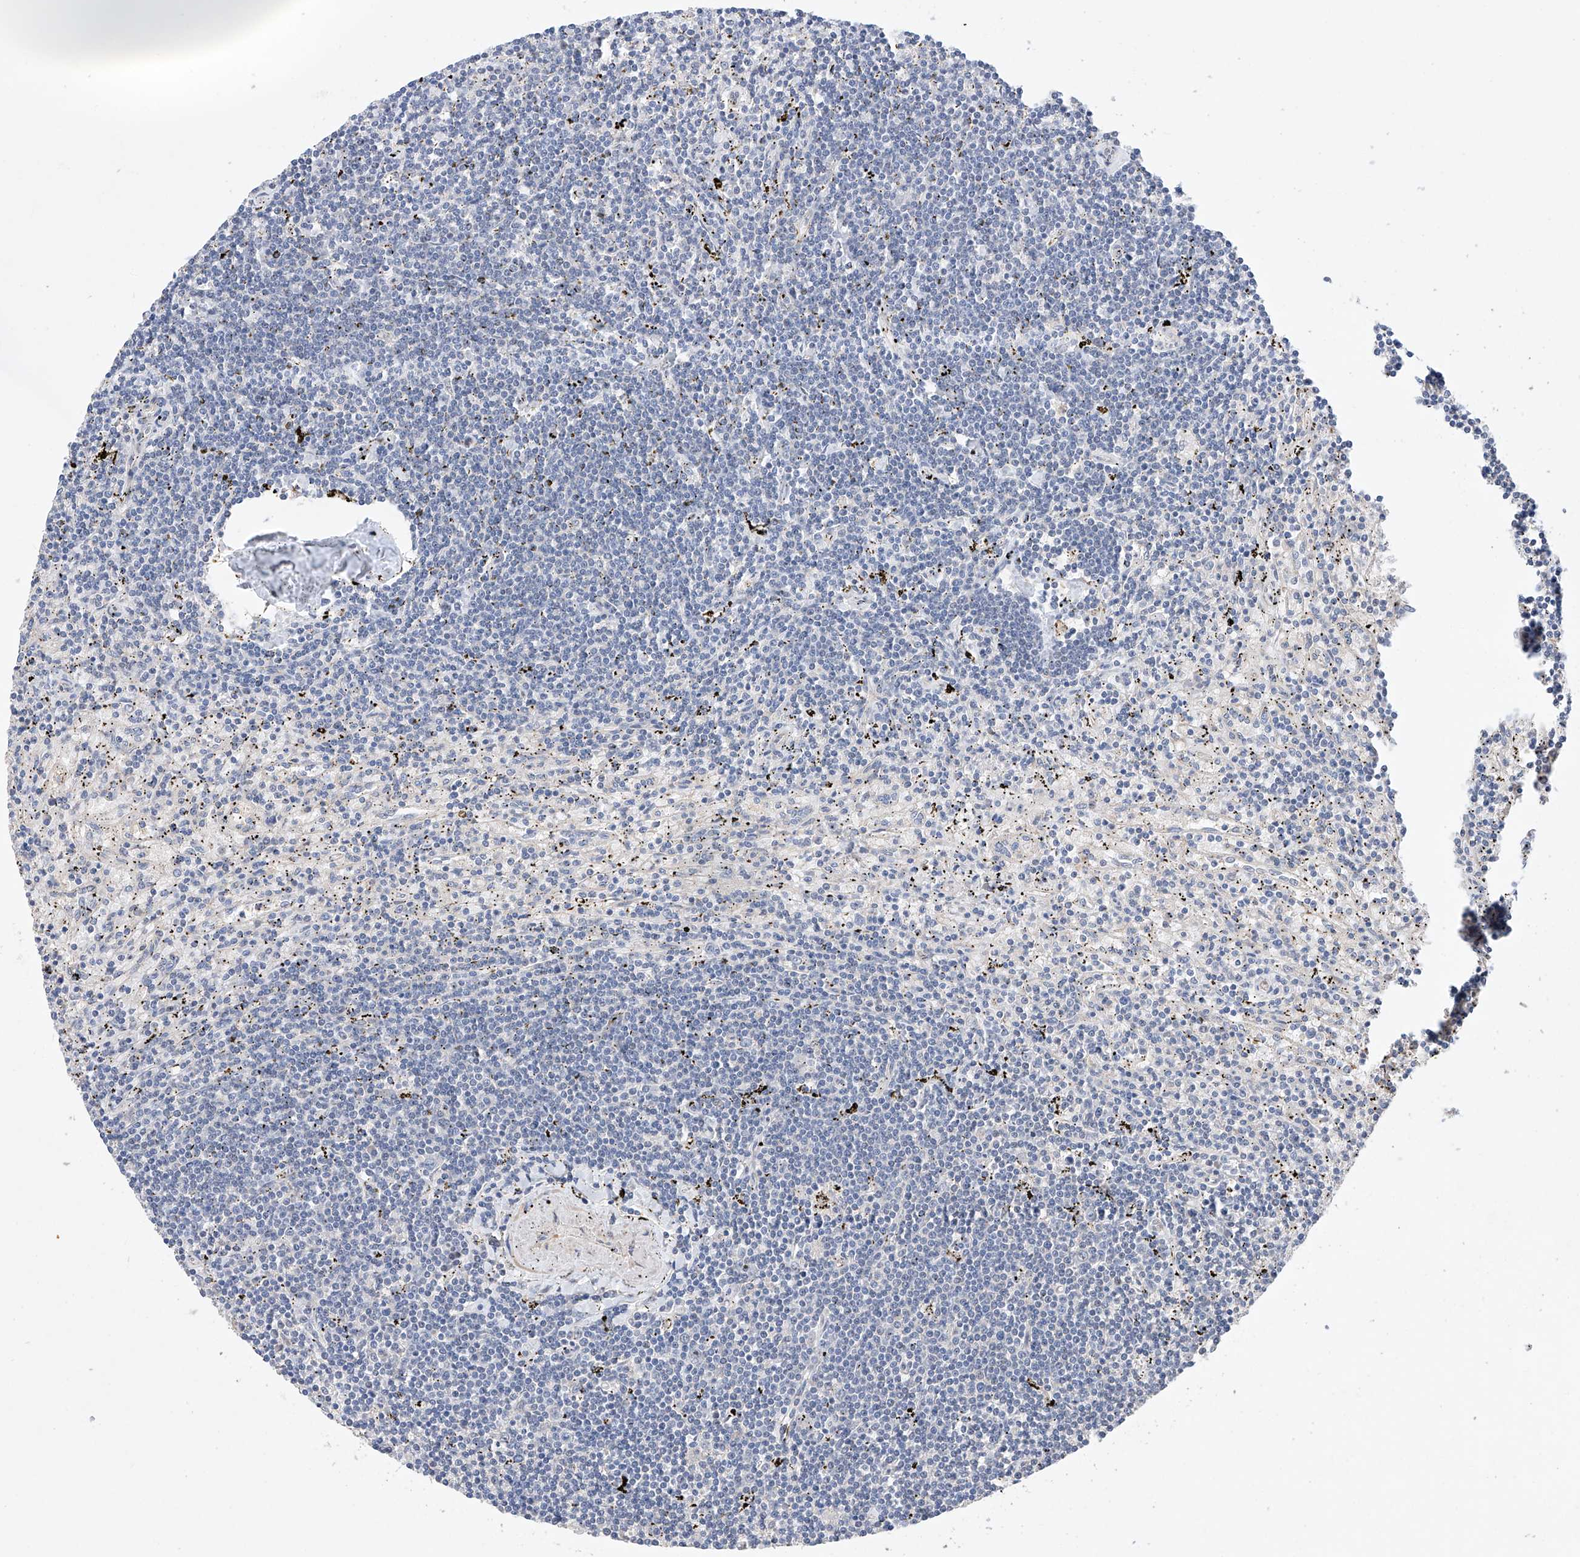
{"staining": {"intensity": "negative", "quantity": "none", "location": "none"}, "tissue": "lymphoma", "cell_type": "Tumor cells", "image_type": "cancer", "snomed": [{"axis": "morphology", "description": "Malignant lymphoma, non-Hodgkin's type, Low grade"}, {"axis": "topography", "description": "Spleen"}], "caption": "Tumor cells show no significant protein expression in lymphoma. (DAB (3,3'-diaminobenzidine) immunohistochemistry (IHC), high magnification).", "gene": "AFG1L", "patient": {"sex": "male", "age": 76}}